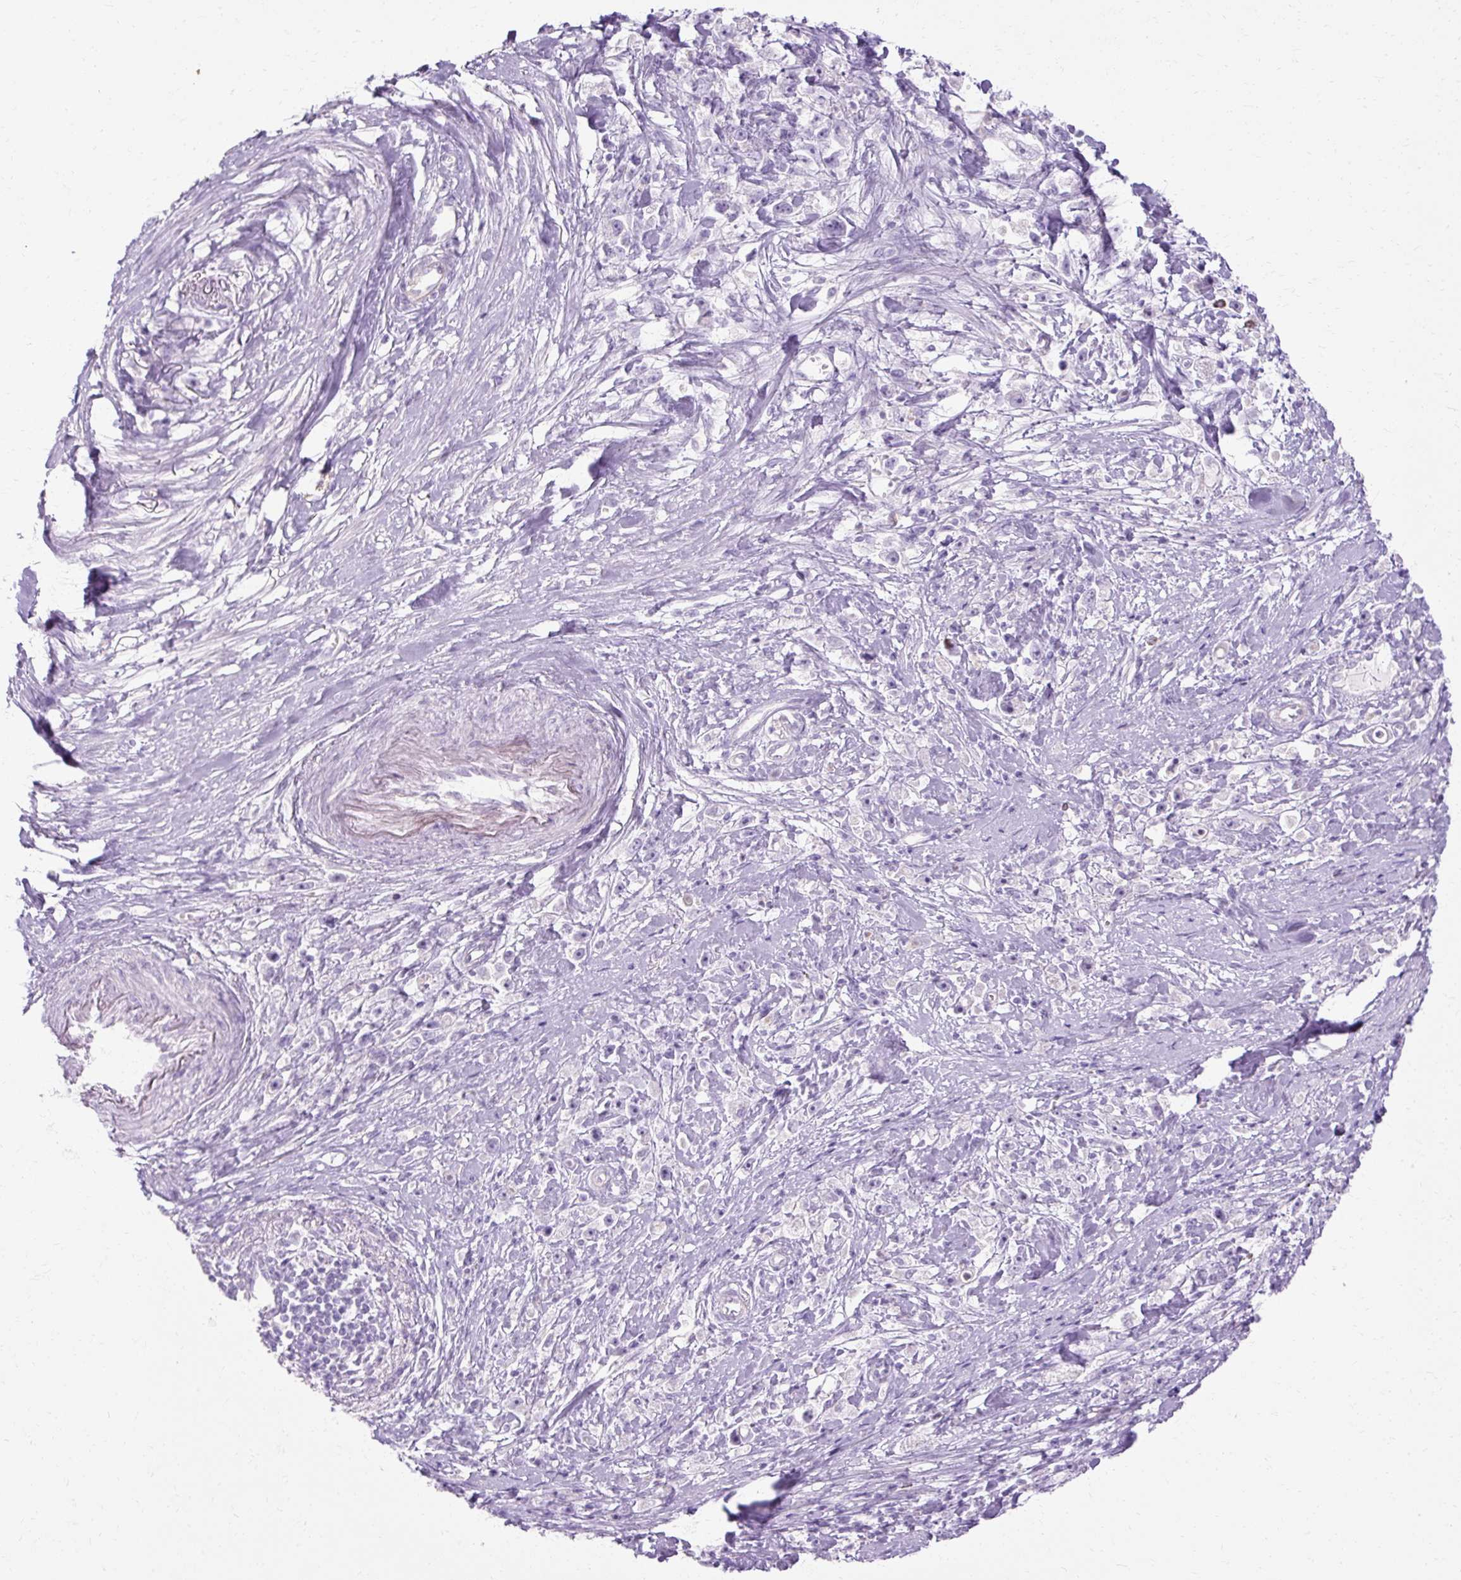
{"staining": {"intensity": "negative", "quantity": "none", "location": "none"}, "tissue": "stomach cancer", "cell_type": "Tumor cells", "image_type": "cancer", "snomed": [{"axis": "morphology", "description": "Adenocarcinoma, NOS"}, {"axis": "topography", "description": "Stomach"}], "caption": "Immunohistochemistry (IHC) micrograph of stomach adenocarcinoma stained for a protein (brown), which displays no expression in tumor cells.", "gene": "HSD11B1", "patient": {"sex": "female", "age": 59}}